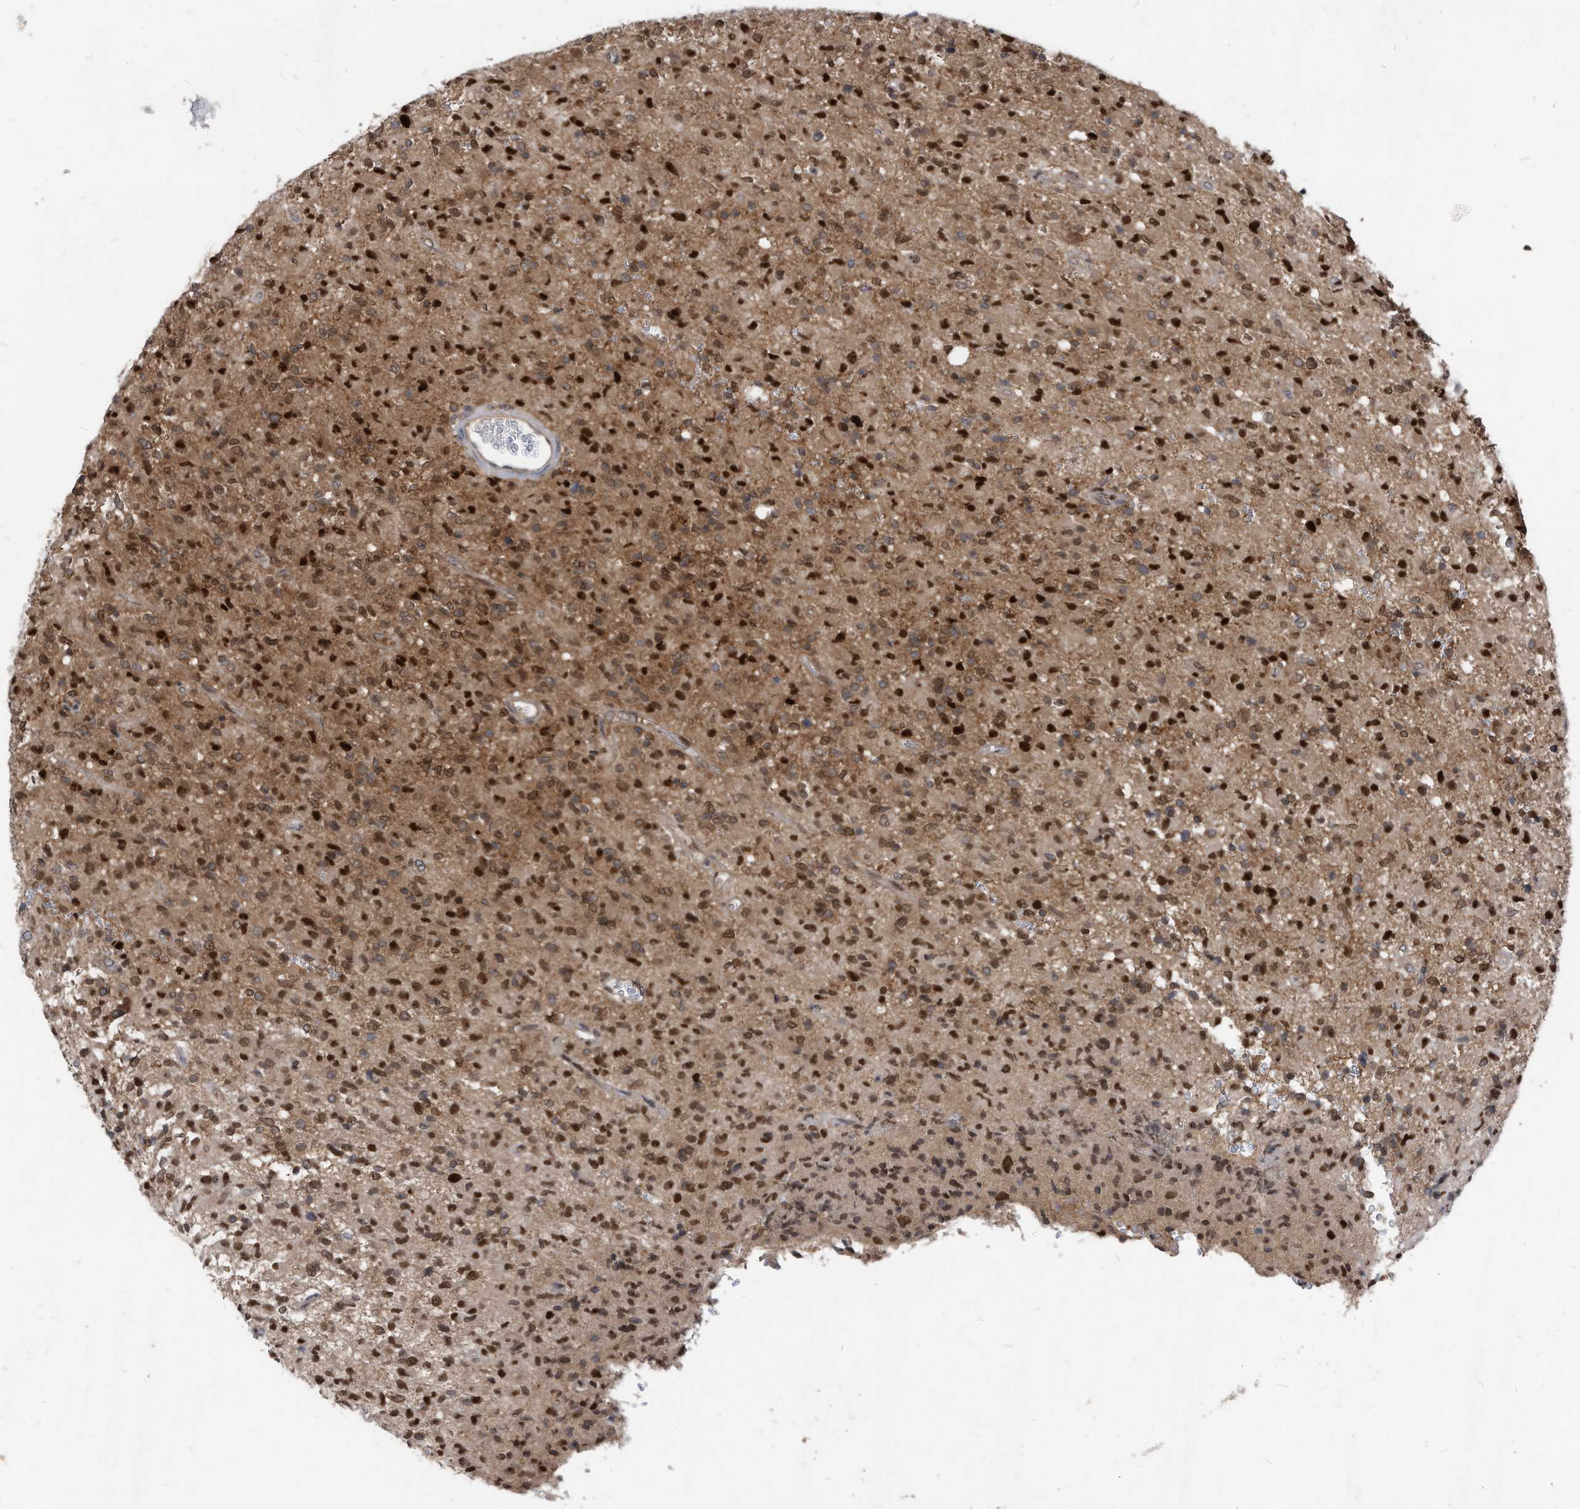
{"staining": {"intensity": "moderate", "quantity": ">75%", "location": "nuclear"}, "tissue": "glioma", "cell_type": "Tumor cells", "image_type": "cancer", "snomed": [{"axis": "morphology", "description": "Glioma, malignant, High grade"}, {"axis": "topography", "description": "Brain"}], "caption": "Glioma stained with a protein marker demonstrates moderate staining in tumor cells.", "gene": "KPNB1", "patient": {"sex": "female", "age": 57}}